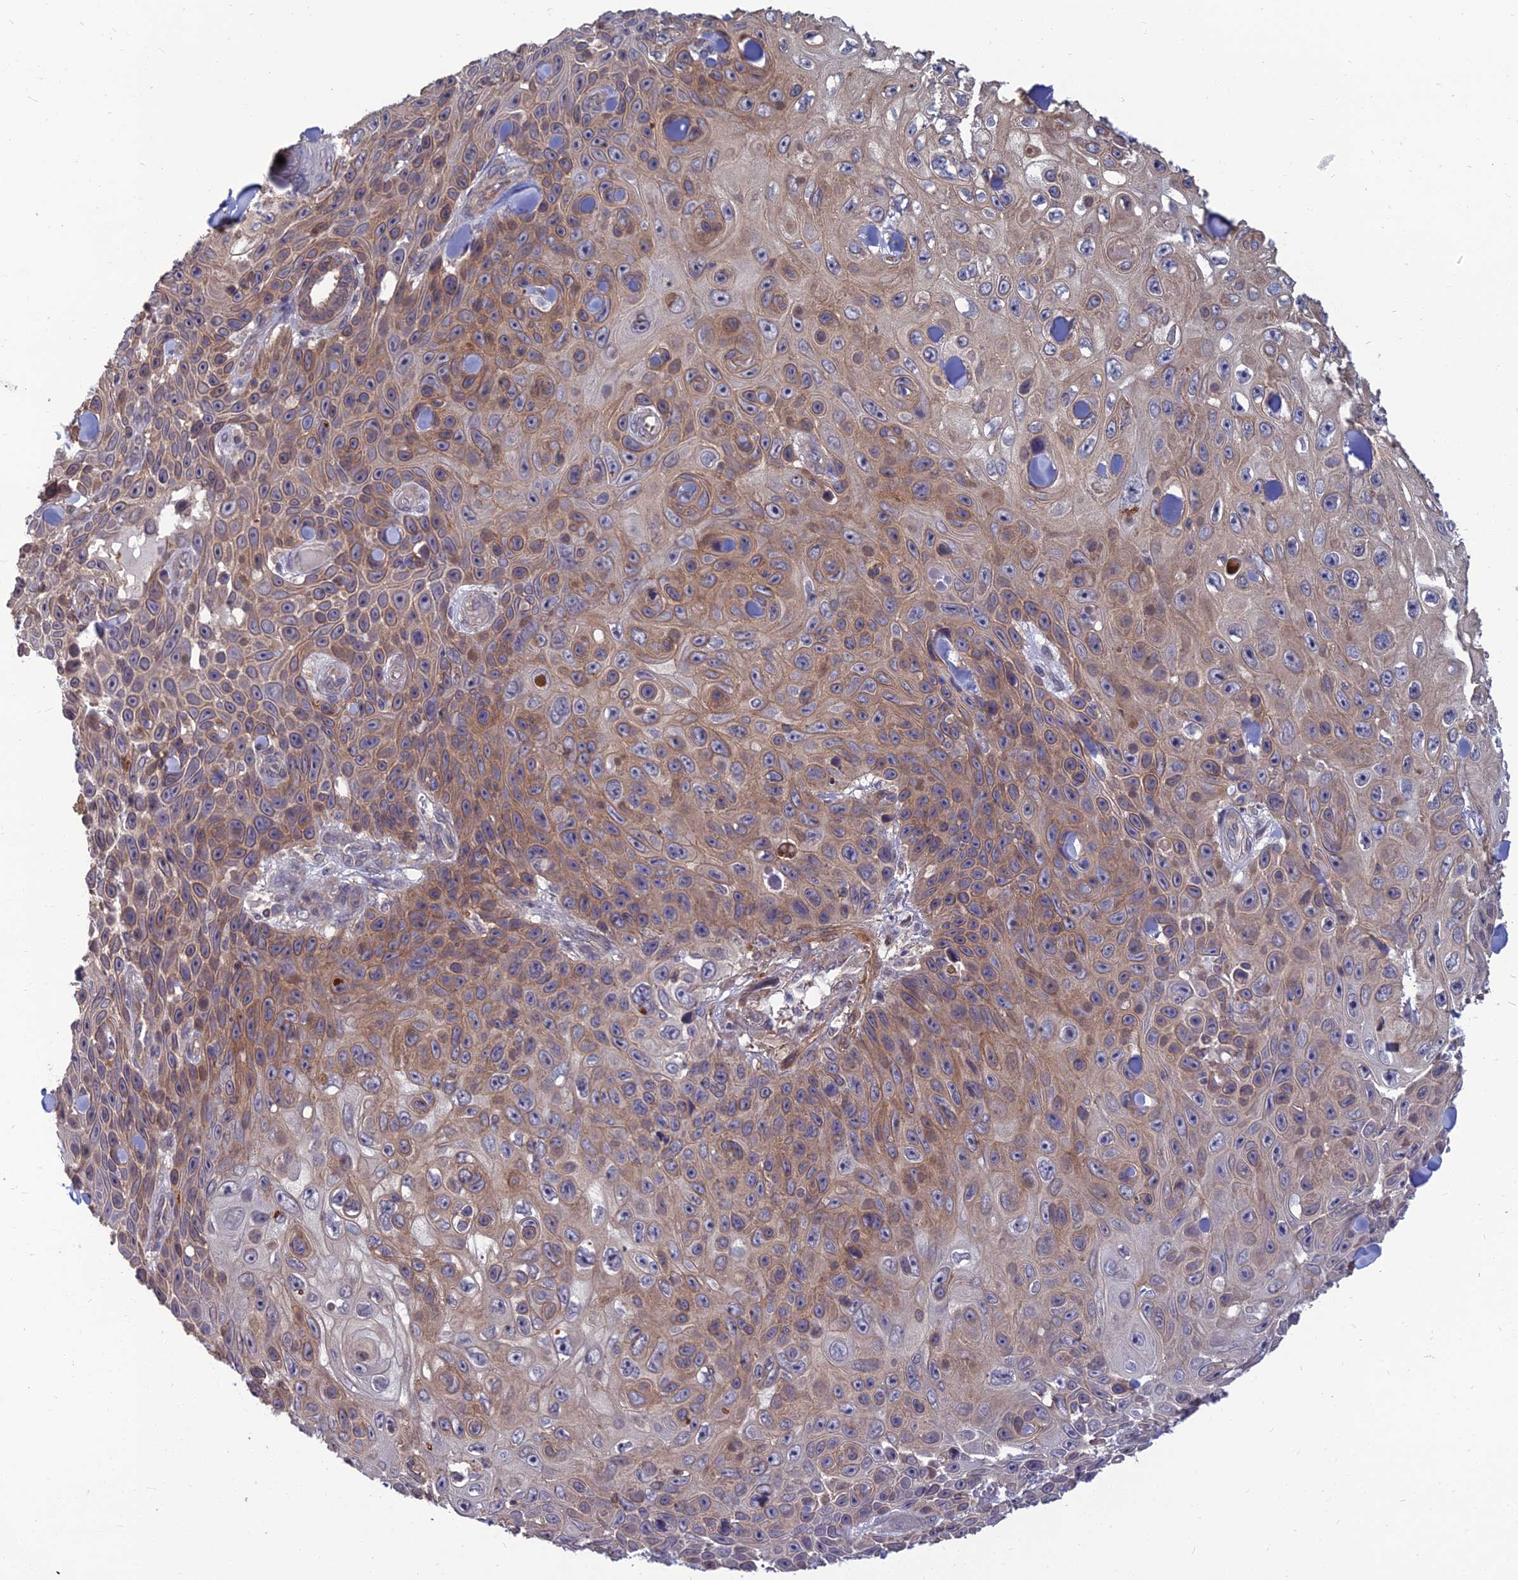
{"staining": {"intensity": "moderate", "quantity": ">75%", "location": "cytoplasmic/membranous"}, "tissue": "skin cancer", "cell_type": "Tumor cells", "image_type": "cancer", "snomed": [{"axis": "morphology", "description": "Squamous cell carcinoma, NOS"}, {"axis": "topography", "description": "Skin"}], "caption": "The photomicrograph reveals immunohistochemical staining of skin cancer (squamous cell carcinoma). There is moderate cytoplasmic/membranous positivity is identified in approximately >75% of tumor cells. The staining is performed using DAB brown chromogen to label protein expression. The nuclei are counter-stained blue using hematoxylin.", "gene": "OPA3", "patient": {"sex": "male", "age": 82}}